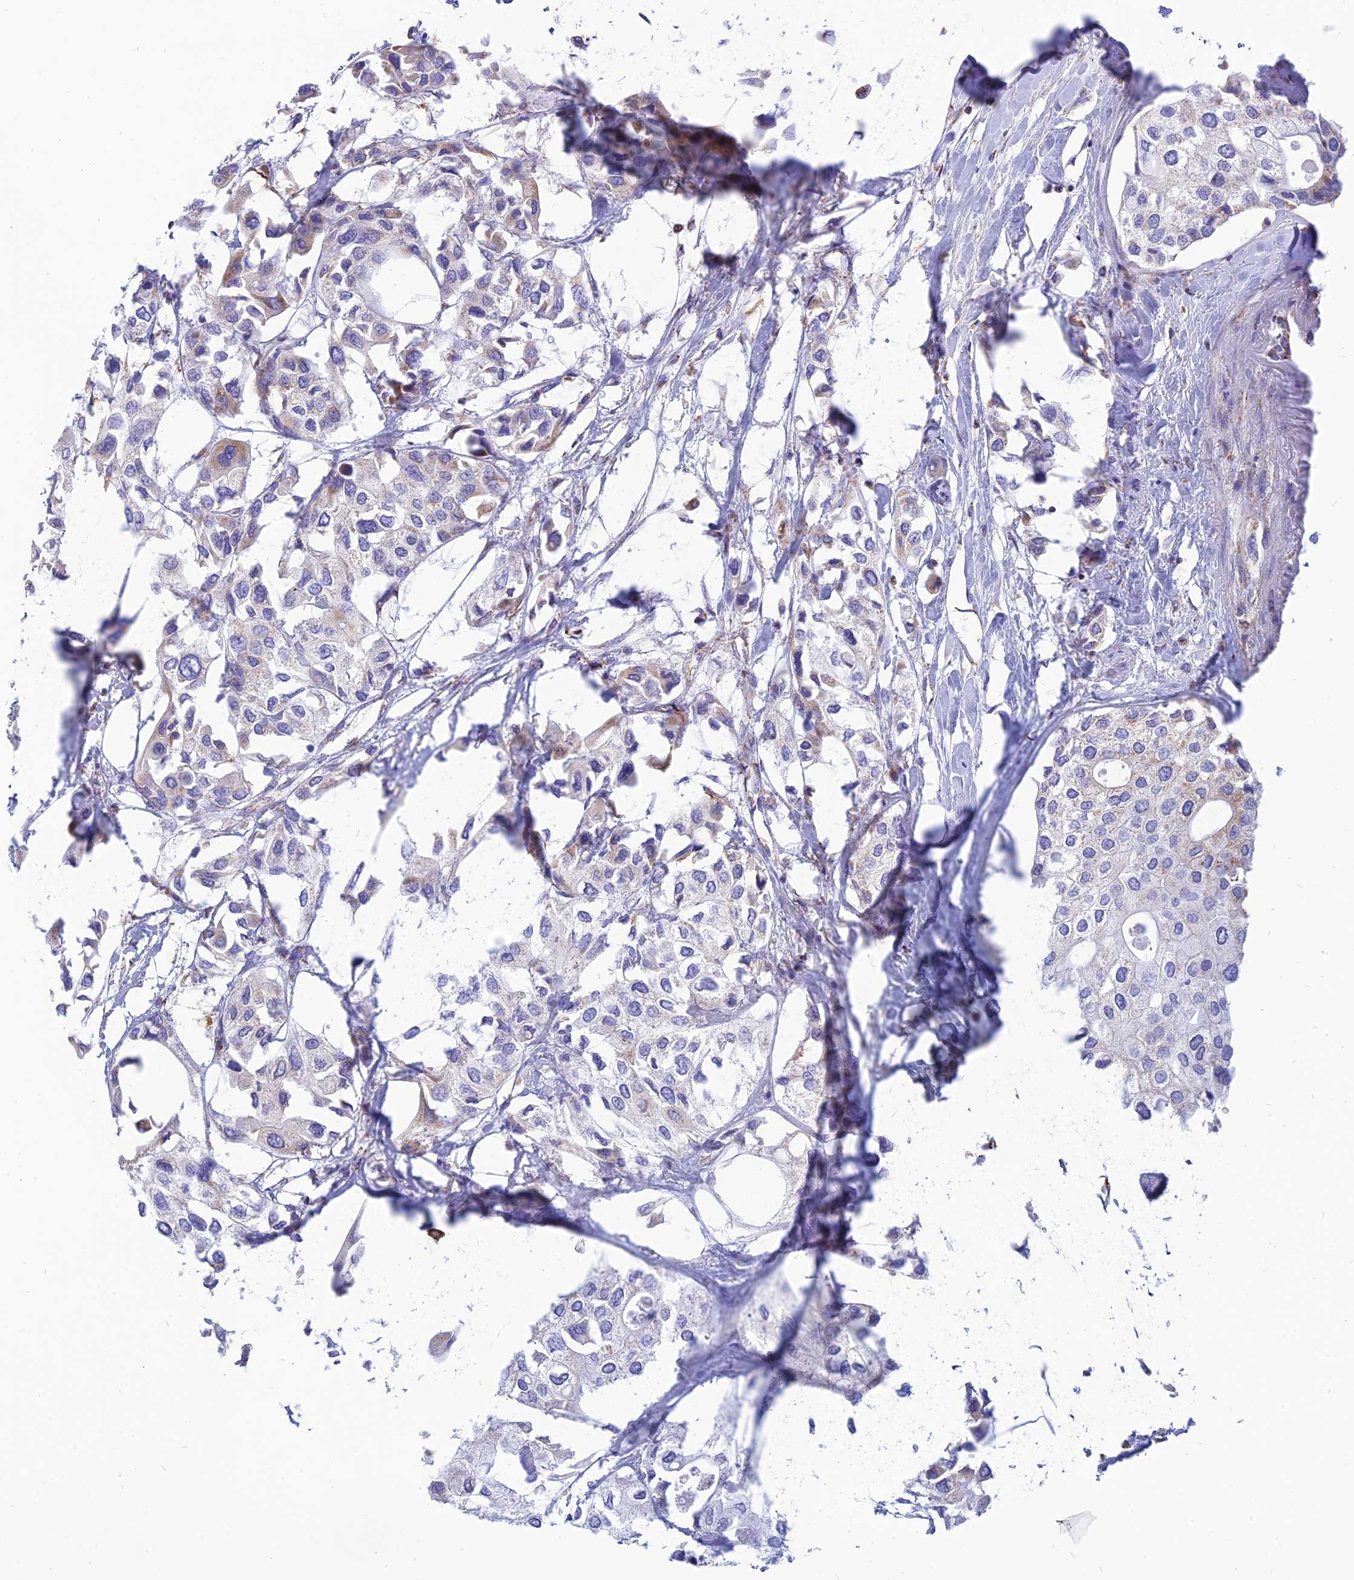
{"staining": {"intensity": "negative", "quantity": "none", "location": "none"}, "tissue": "urothelial cancer", "cell_type": "Tumor cells", "image_type": "cancer", "snomed": [{"axis": "morphology", "description": "Urothelial carcinoma, High grade"}, {"axis": "topography", "description": "Urinary bladder"}], "caption": "An IHC histopathology image of urothelial cancer is shown. There is no staining in tumor cells of urothelial cancer.", "gene": "PACC1", "patient": {"sex": "male", "age": 64}}